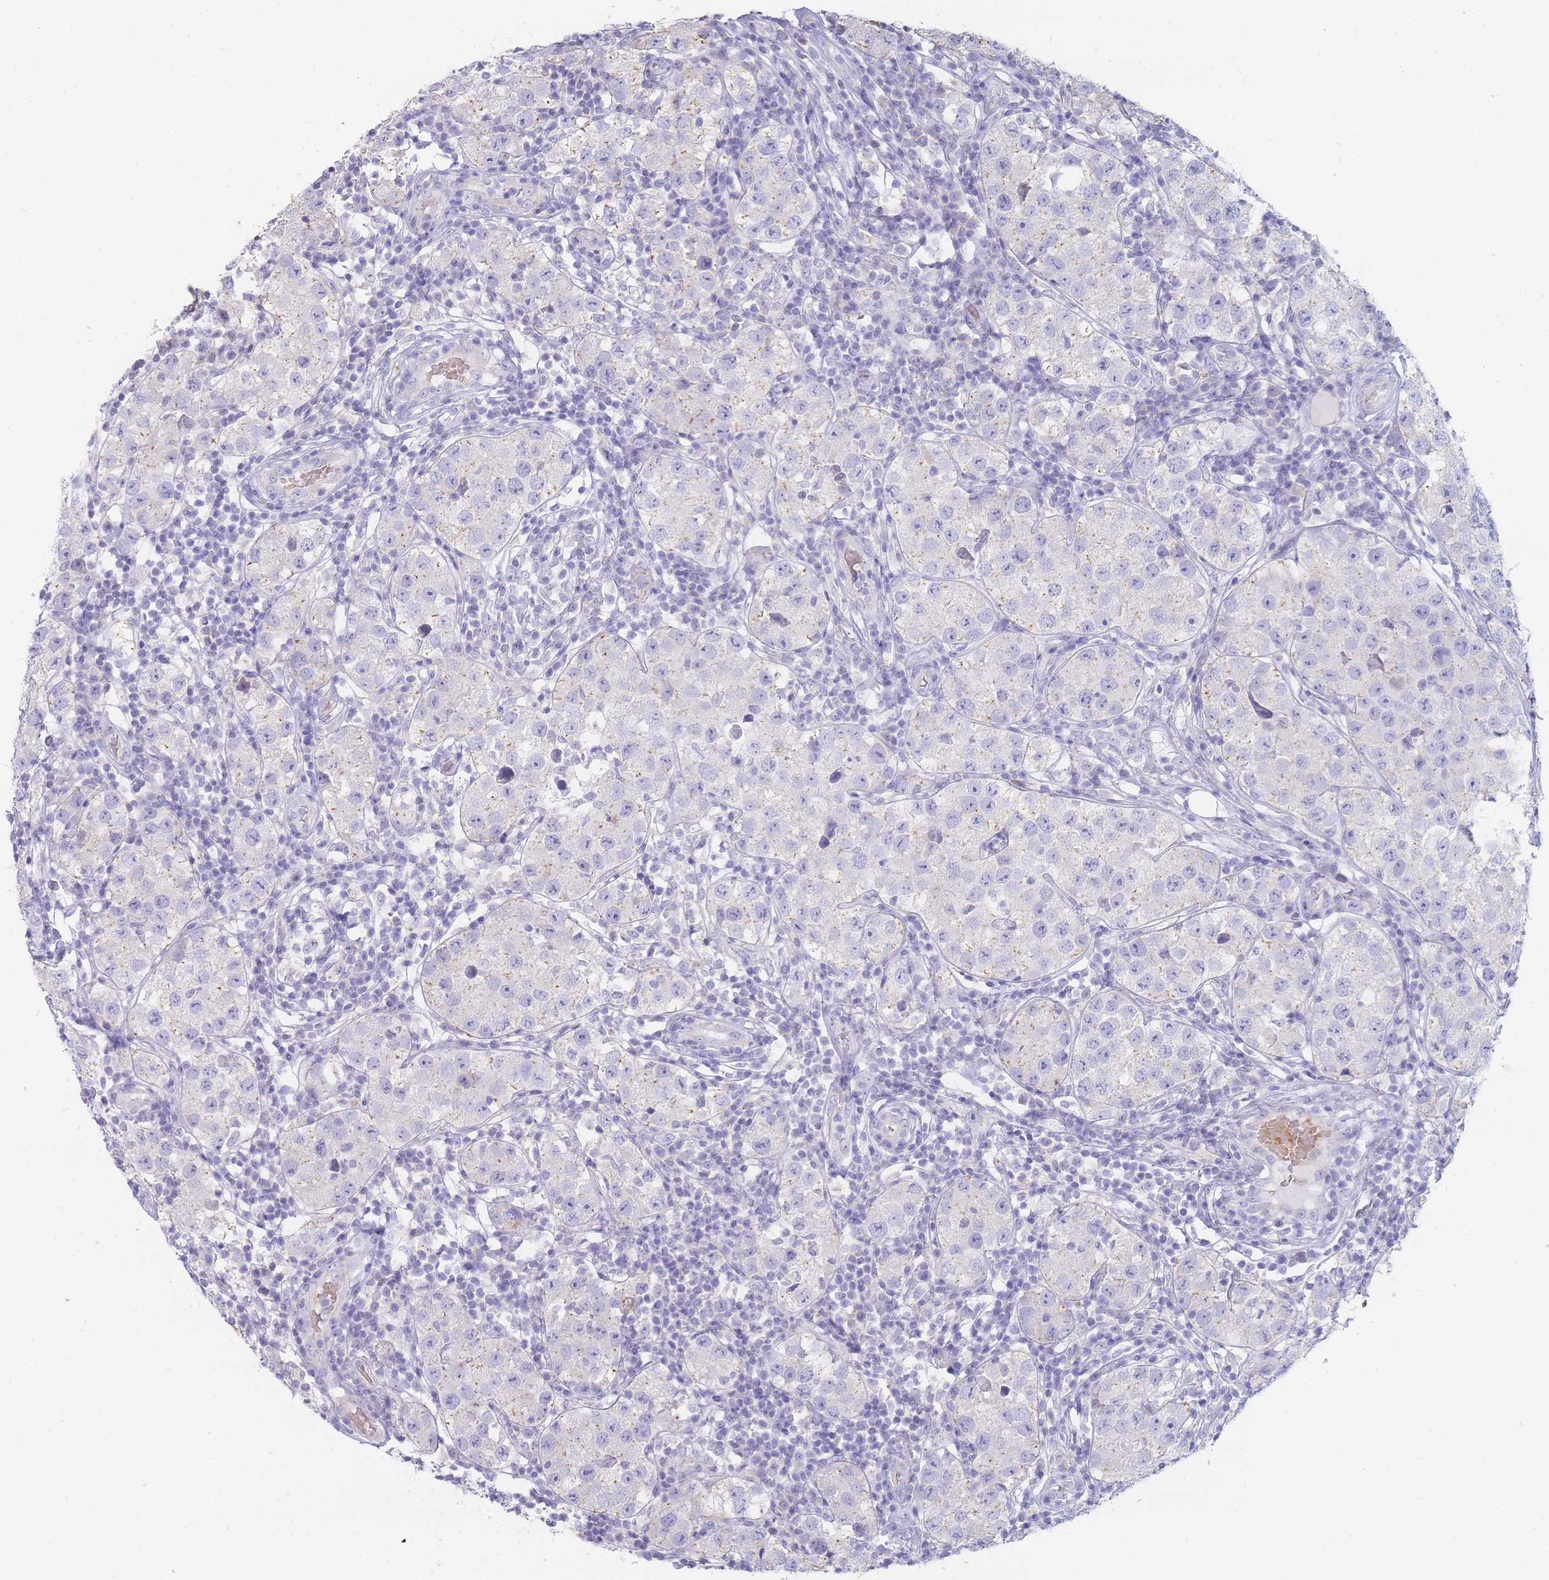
{"staining": {"intensity": "negative", "quantity": "none", "location": "none"}, "tissue": "testis cancer", "cell_type": "Tumor cells", "image_type": "cancer", "snomed": [{"axis": "morphology", "description": "Seminoma, NOS"}, {"axis": "topography", "description": "Testis"}], "caption": "DAB (3,3'-diaminobenzidine) immunohistochemical staining of testis cancer (seminoma) shows no significant staining in tumor cells.", "gene": "HBG2", "patient": {"sex": "male", "age": 34}}